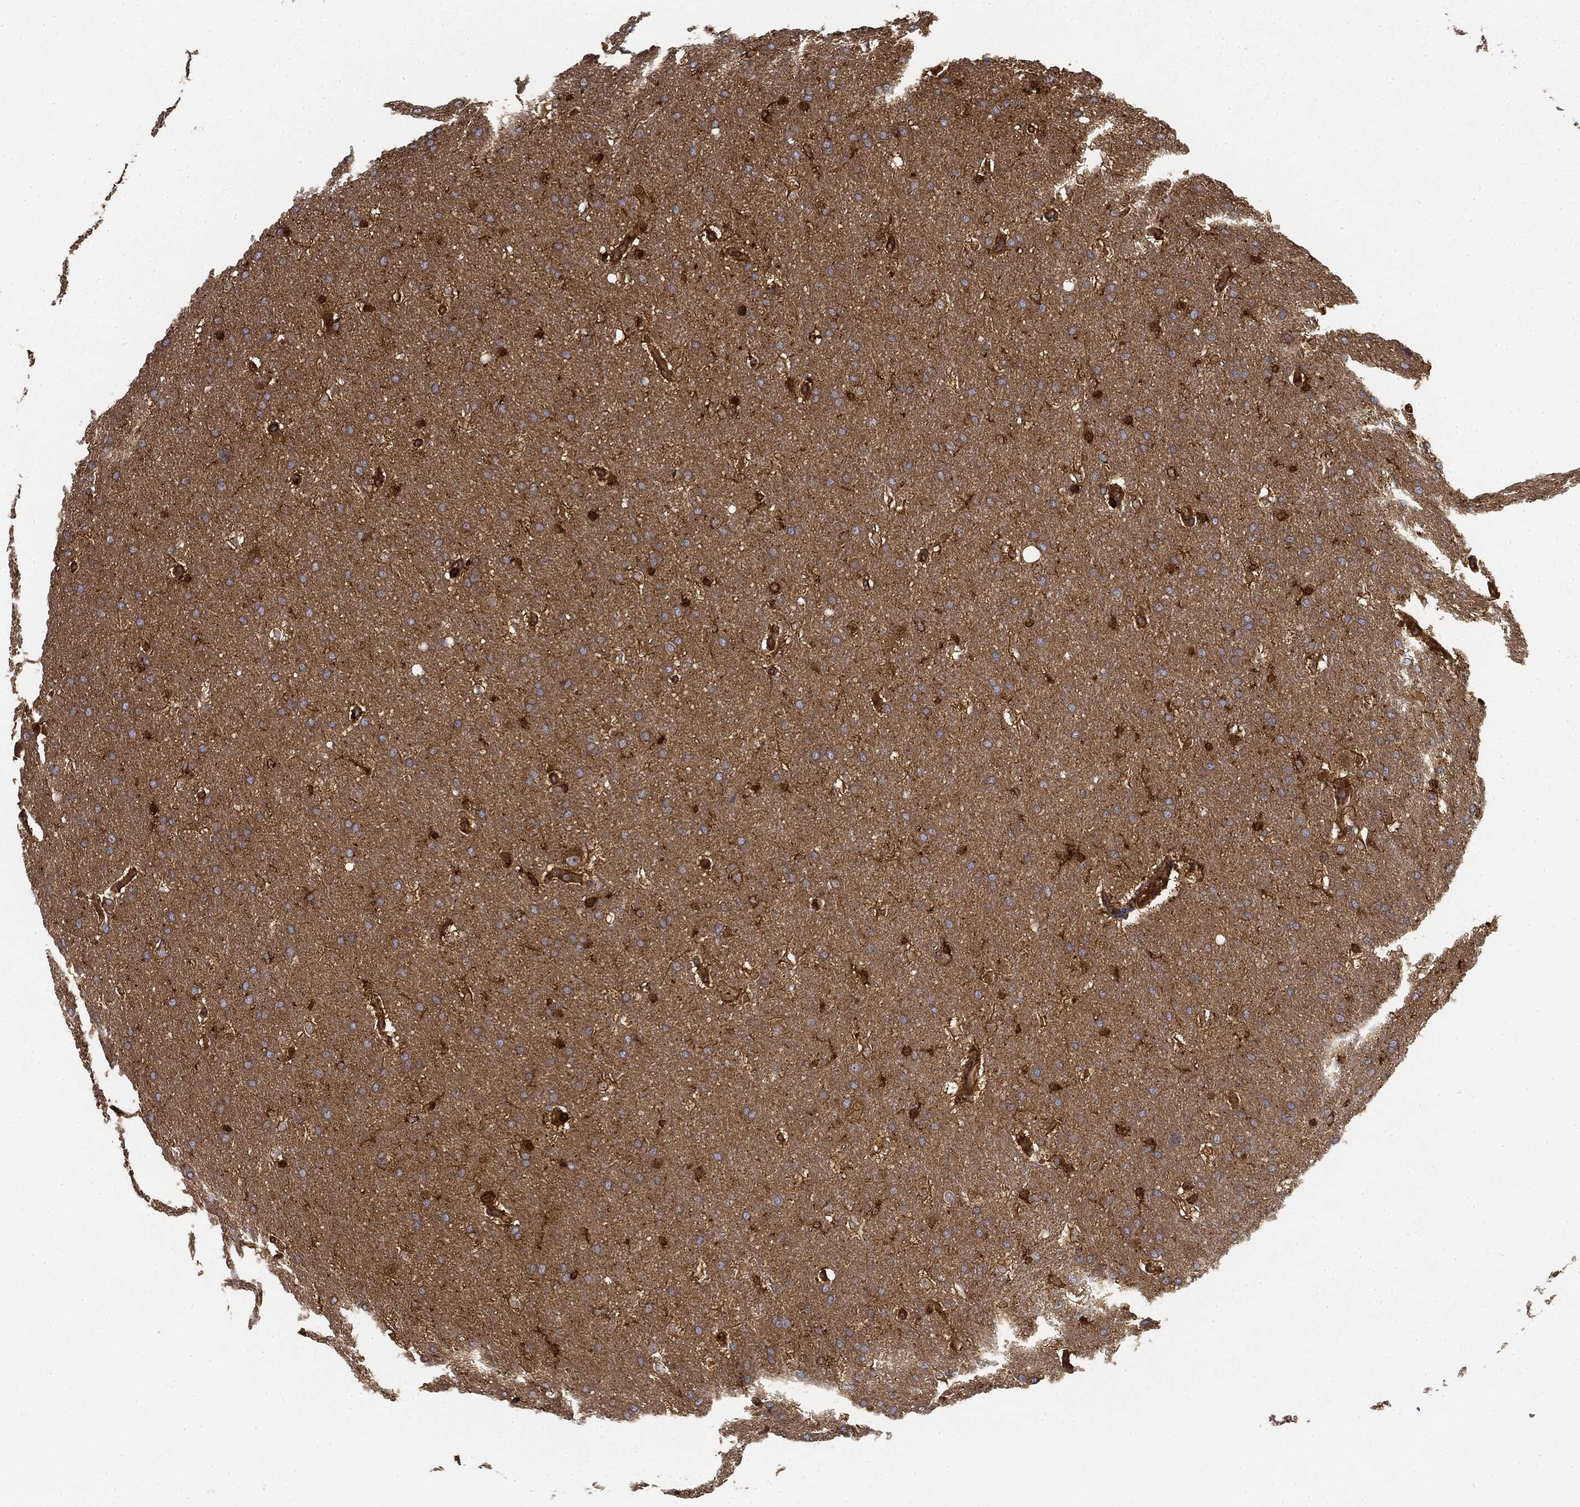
{"staining": {"intensity": "strong", "quantity": "<25%", "location": "cytoplasmic/membranous"}, "tissue": "glioma", "cell_type": "Tumor cells", "image_type": "cancer", "snomed": [{"axis": "morphology", "description": "Glioma, malignant, Low grade"}, {"axis": "topography", "description": "Brain"}], "caption": "Strong cytoplasmic/membranous staining is appreciated in approximately <25% of tumor cells in malignant low-grade glioma.", "gene": "WDR1", "patient": {"sex": "female", "age": 37}}